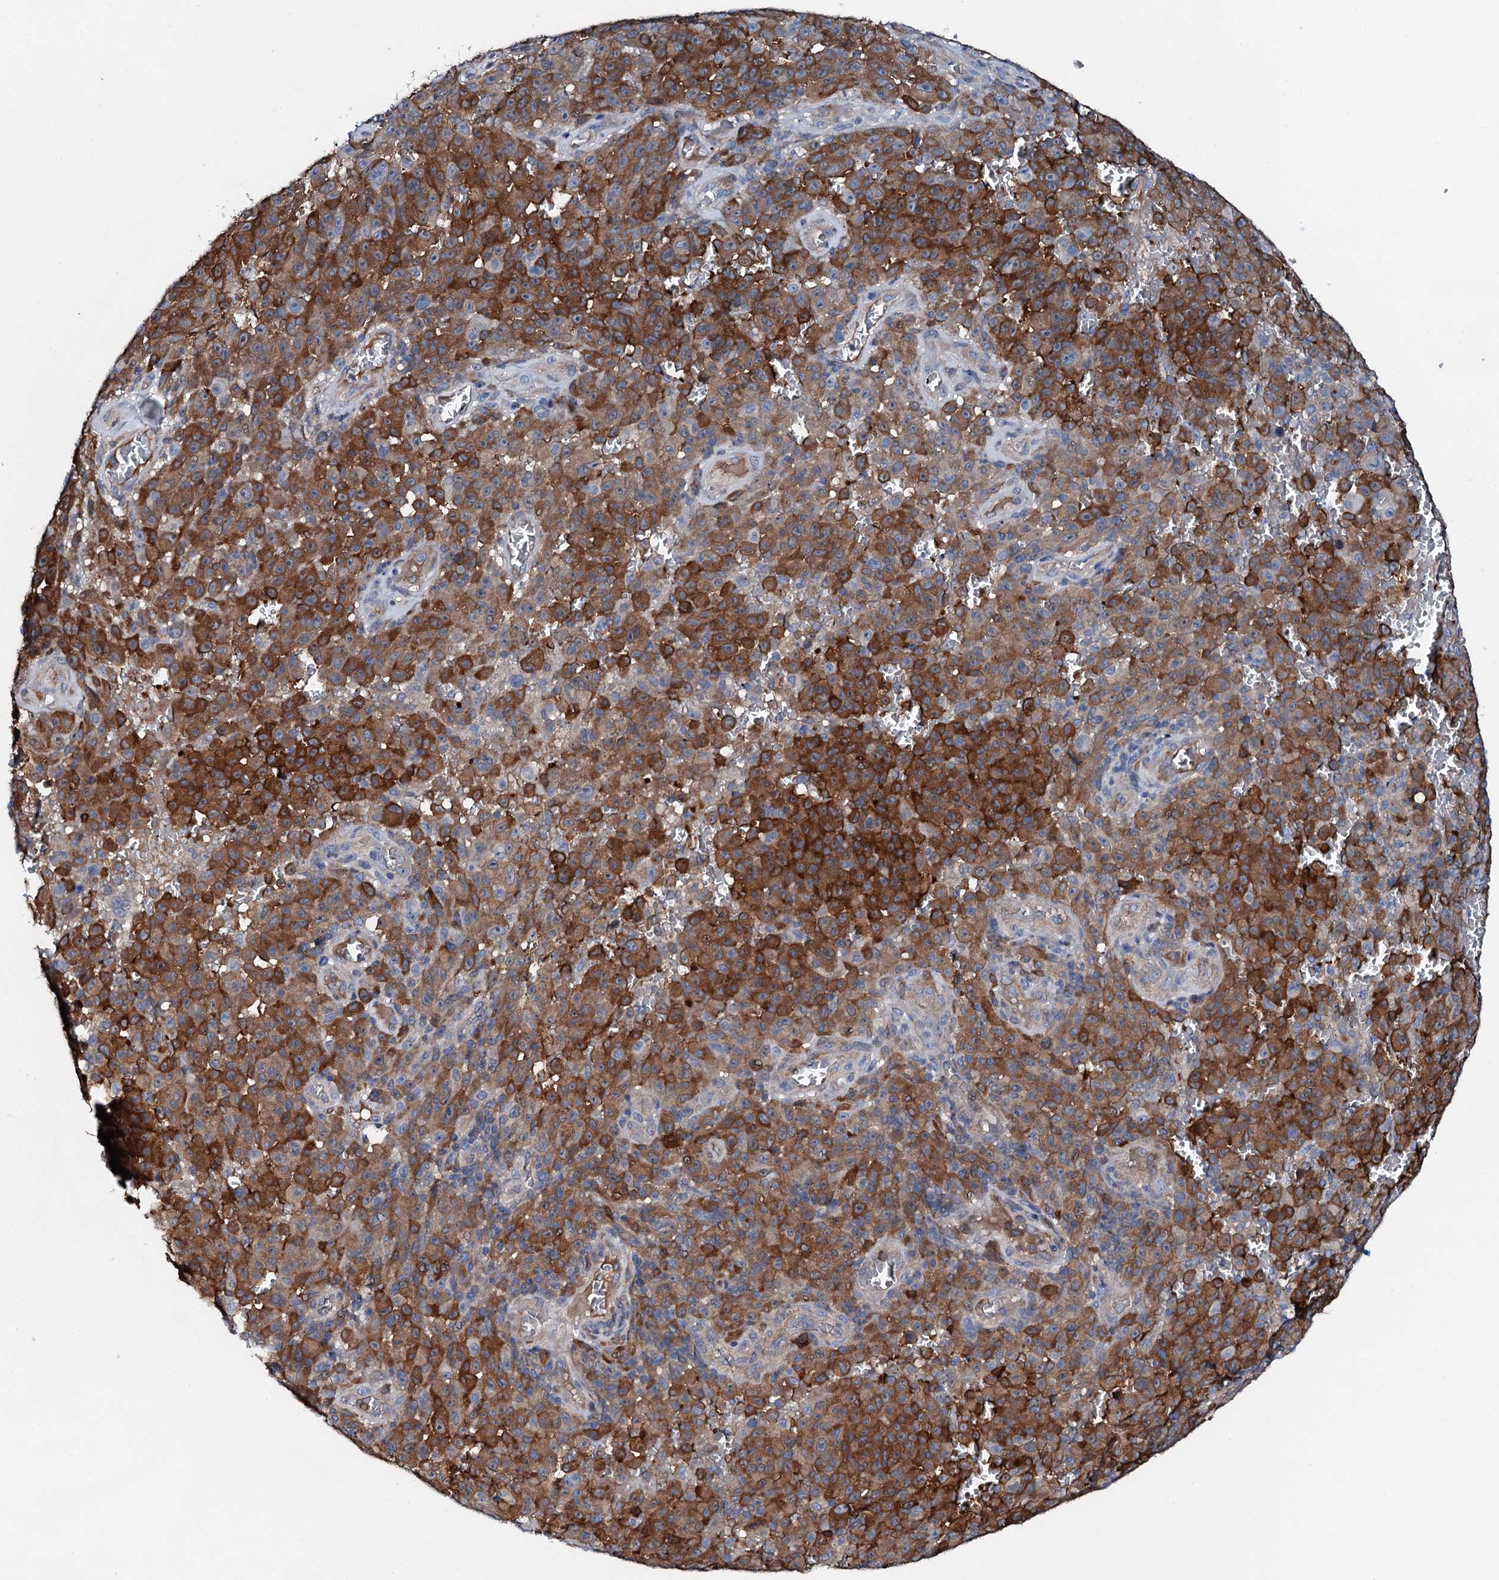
{"staining": {"intensity": "strong", "quantity": ">75%", "location": "cytoplasmic/membranous"}, "tissue": "melanoma", "cell_type": "Tumor cells", "image_type": "cancer", "snomed": [{"axis": "morphology", "description": "Malignant melanoma, NOS"}, {"axis": "topography", "description": "Skin"}], "caption": "Human malignant melanoma stained with a protein marker displays strong staining in tumor cells.", "gene": "GFOD2", "patient": {"sex": "female", "age": 82}}